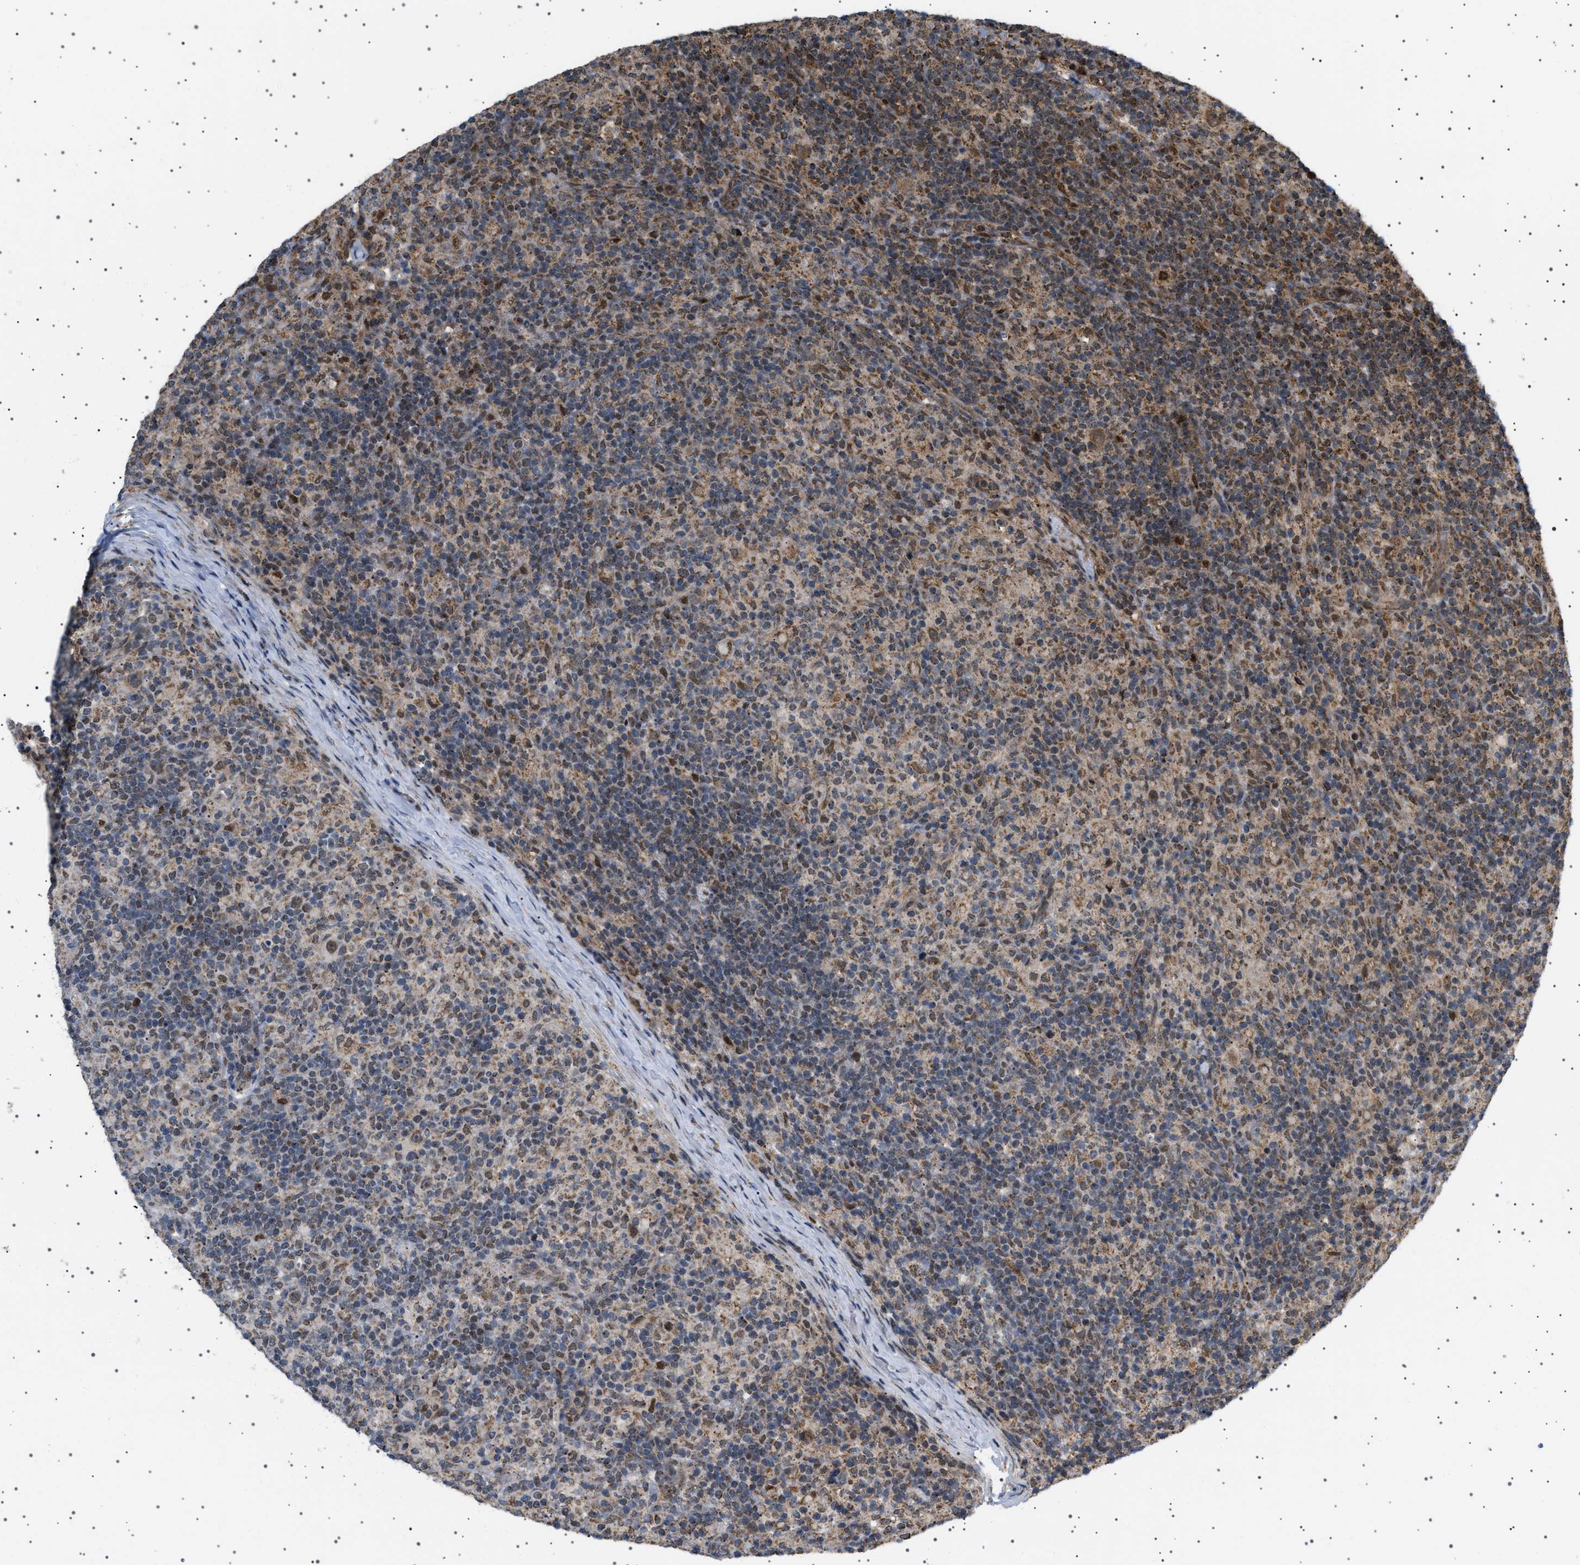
{"staining": {"intensity": "weak", "quantity": "25%-75%", "location": "cytoplasmic/membranous,nuclear"}, "tissue": "lymphoma", "cell_type": "Tumor cells", "image_type": "cancer", "snomed": [{"axis": "morphology", "description": "Hodgkin's disease, NOS"}, {"axis": "topography", "description": "Lymph node"}], "caption": "Weak cytoplasmic/membranous and nuclear staining is identified in approximately 25%-75% of tumor cells in Hodgkin's disease. The staining is performed using DAB brown chromogen to label protein expression. The nuclei are counter-stained blue using hematoxylin.", "gene": "MELK", "patient": {"sex": "male", "age": 70}}